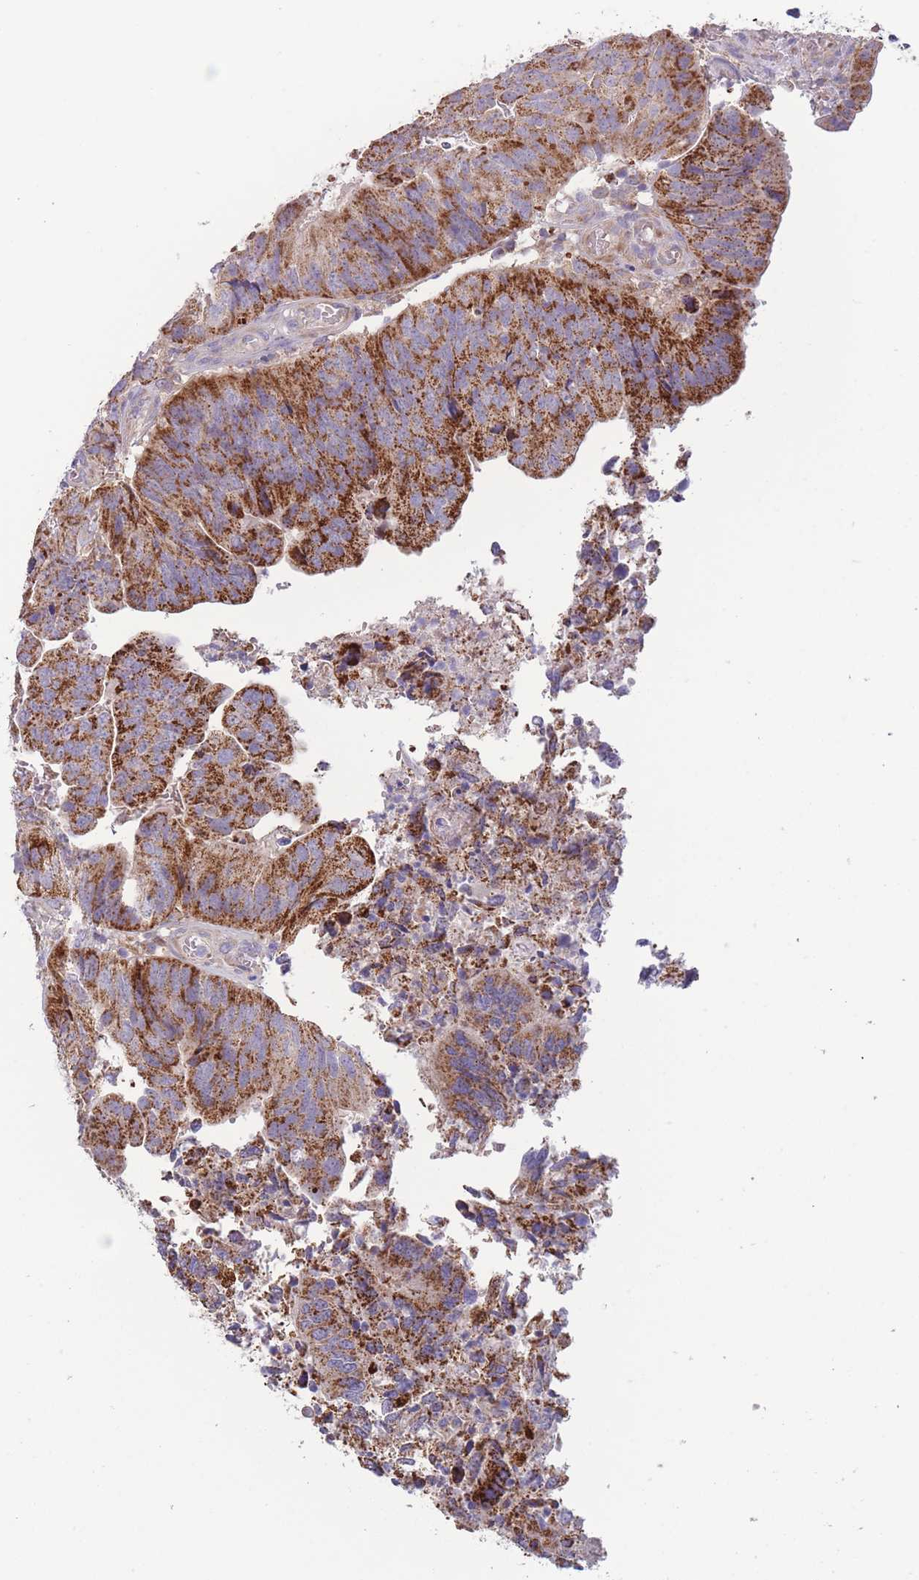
{"staining": {"intensity": "strong", "quantity": ">75%", "location": "cytoplasmic/membranous"}, "tissue": "colorectal cancer", "cell_type": "Tumor cells", "image_type": "cancer", "snomed": [{"axis": "morphology", "description": "Adenocarcinoma, NOS"}, {"axis": "topography", "description": "Colon"}], "caption": "IHC (DAB (3,3'-diaminobenzidine)) staining of colorectal cancer (adenocarcinoma) reveals strong cytoplasmic/membranous protein expression in about >75% of tumor cells.", "gene": "SLC25A42", "patient": {"sex": "female", "age": 67}}